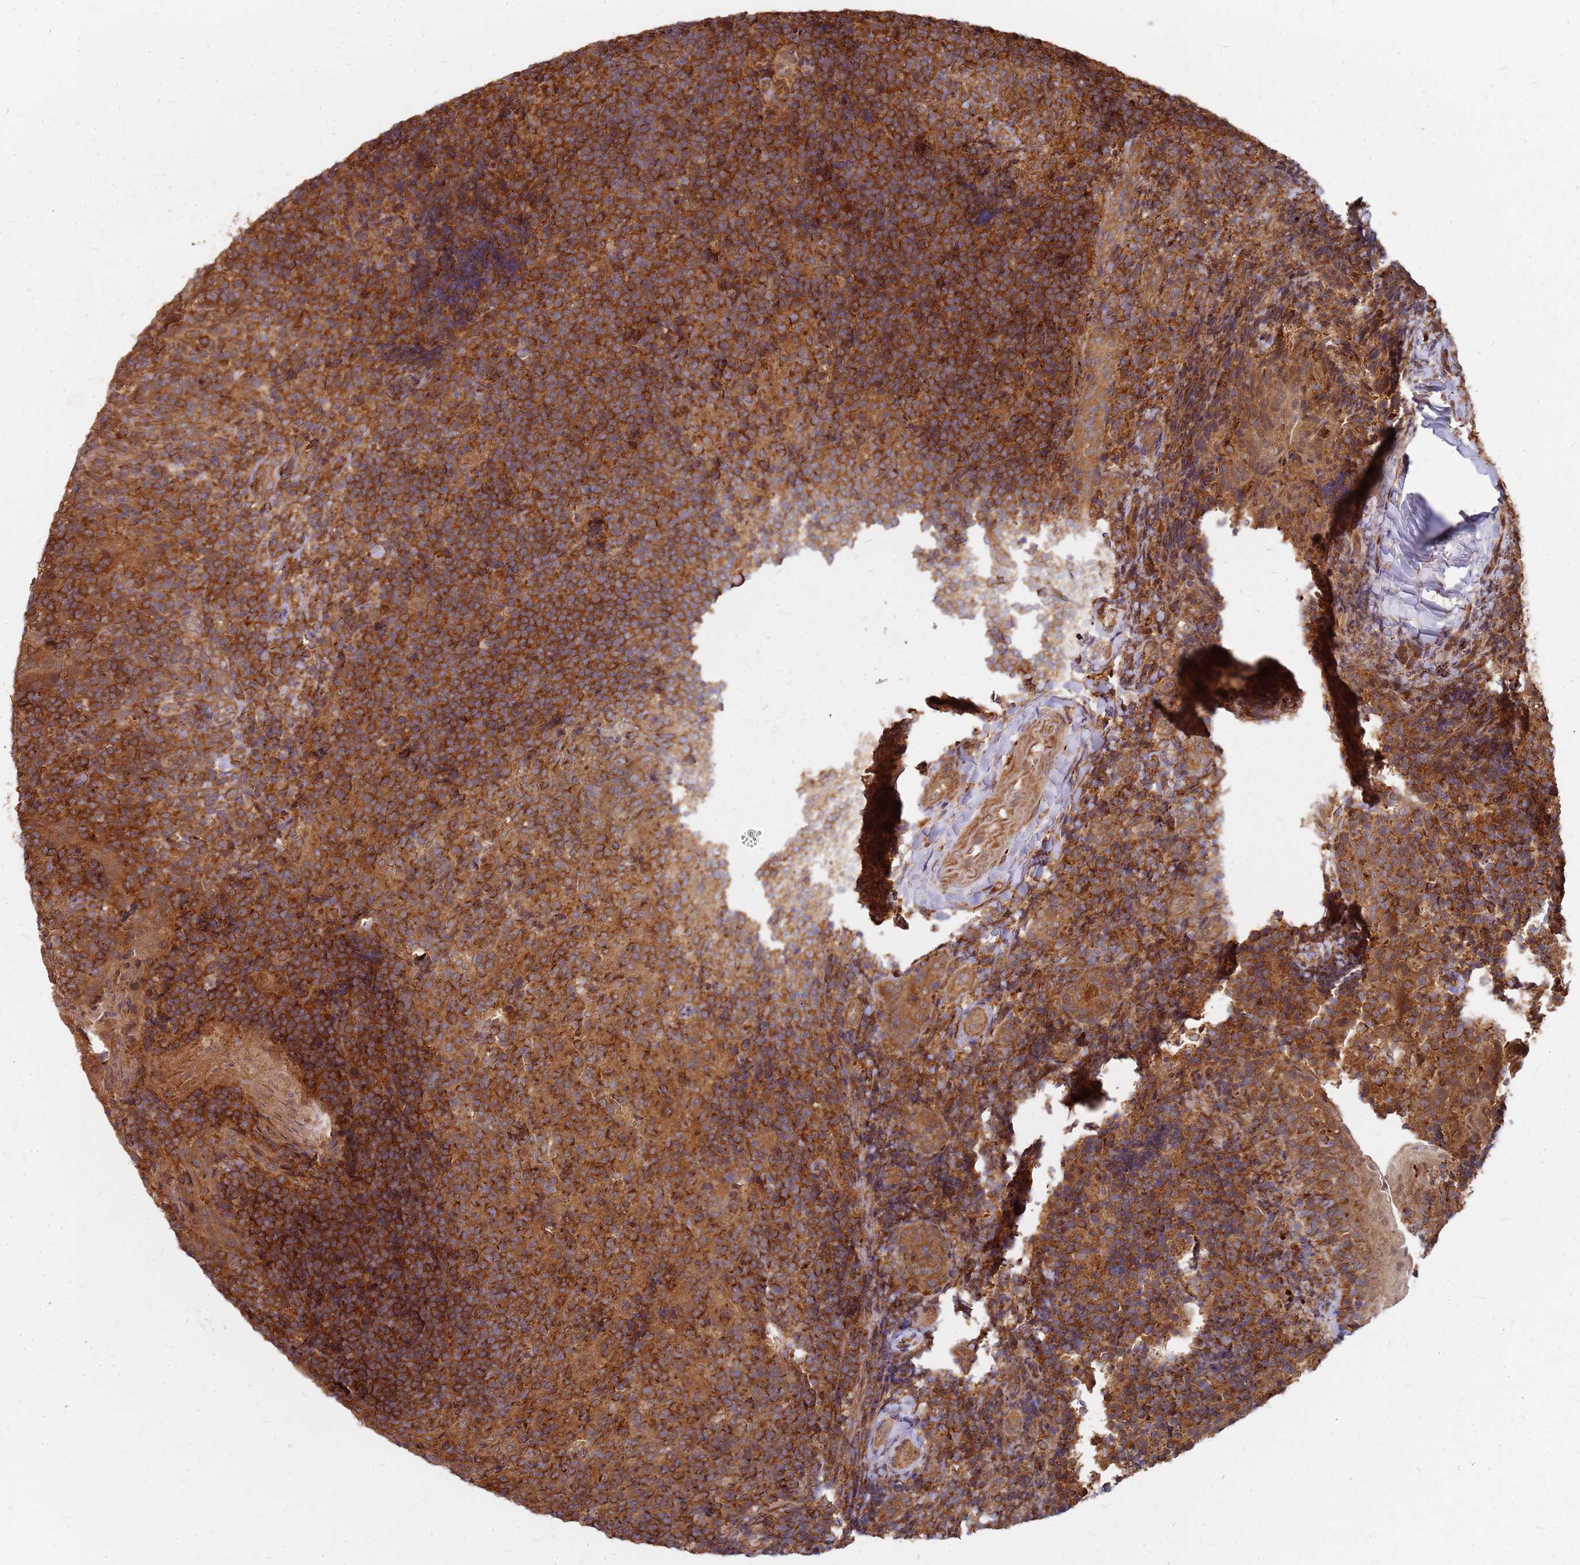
{"staining": {"intensity": "strong", "quantity": ">75%", "location": "cytoplasmic/membranous"}, "tissue": "tonsil", "cell_type": "Germinal center cells", "image_type": "normal", "snomed": [{"axis": "morphology", "description": "Normal tissue, NOS"}, {"axis": "topography", "description": "Tonsil"}], "caption": "The photomicrograph exhibits staining of normal tonsil, revealing strong cytoplasmic/membranous protein expression (brown color) within germinal center cells.", "gene": "TRABD", "patient": {"sex": "female", "age": 10}}